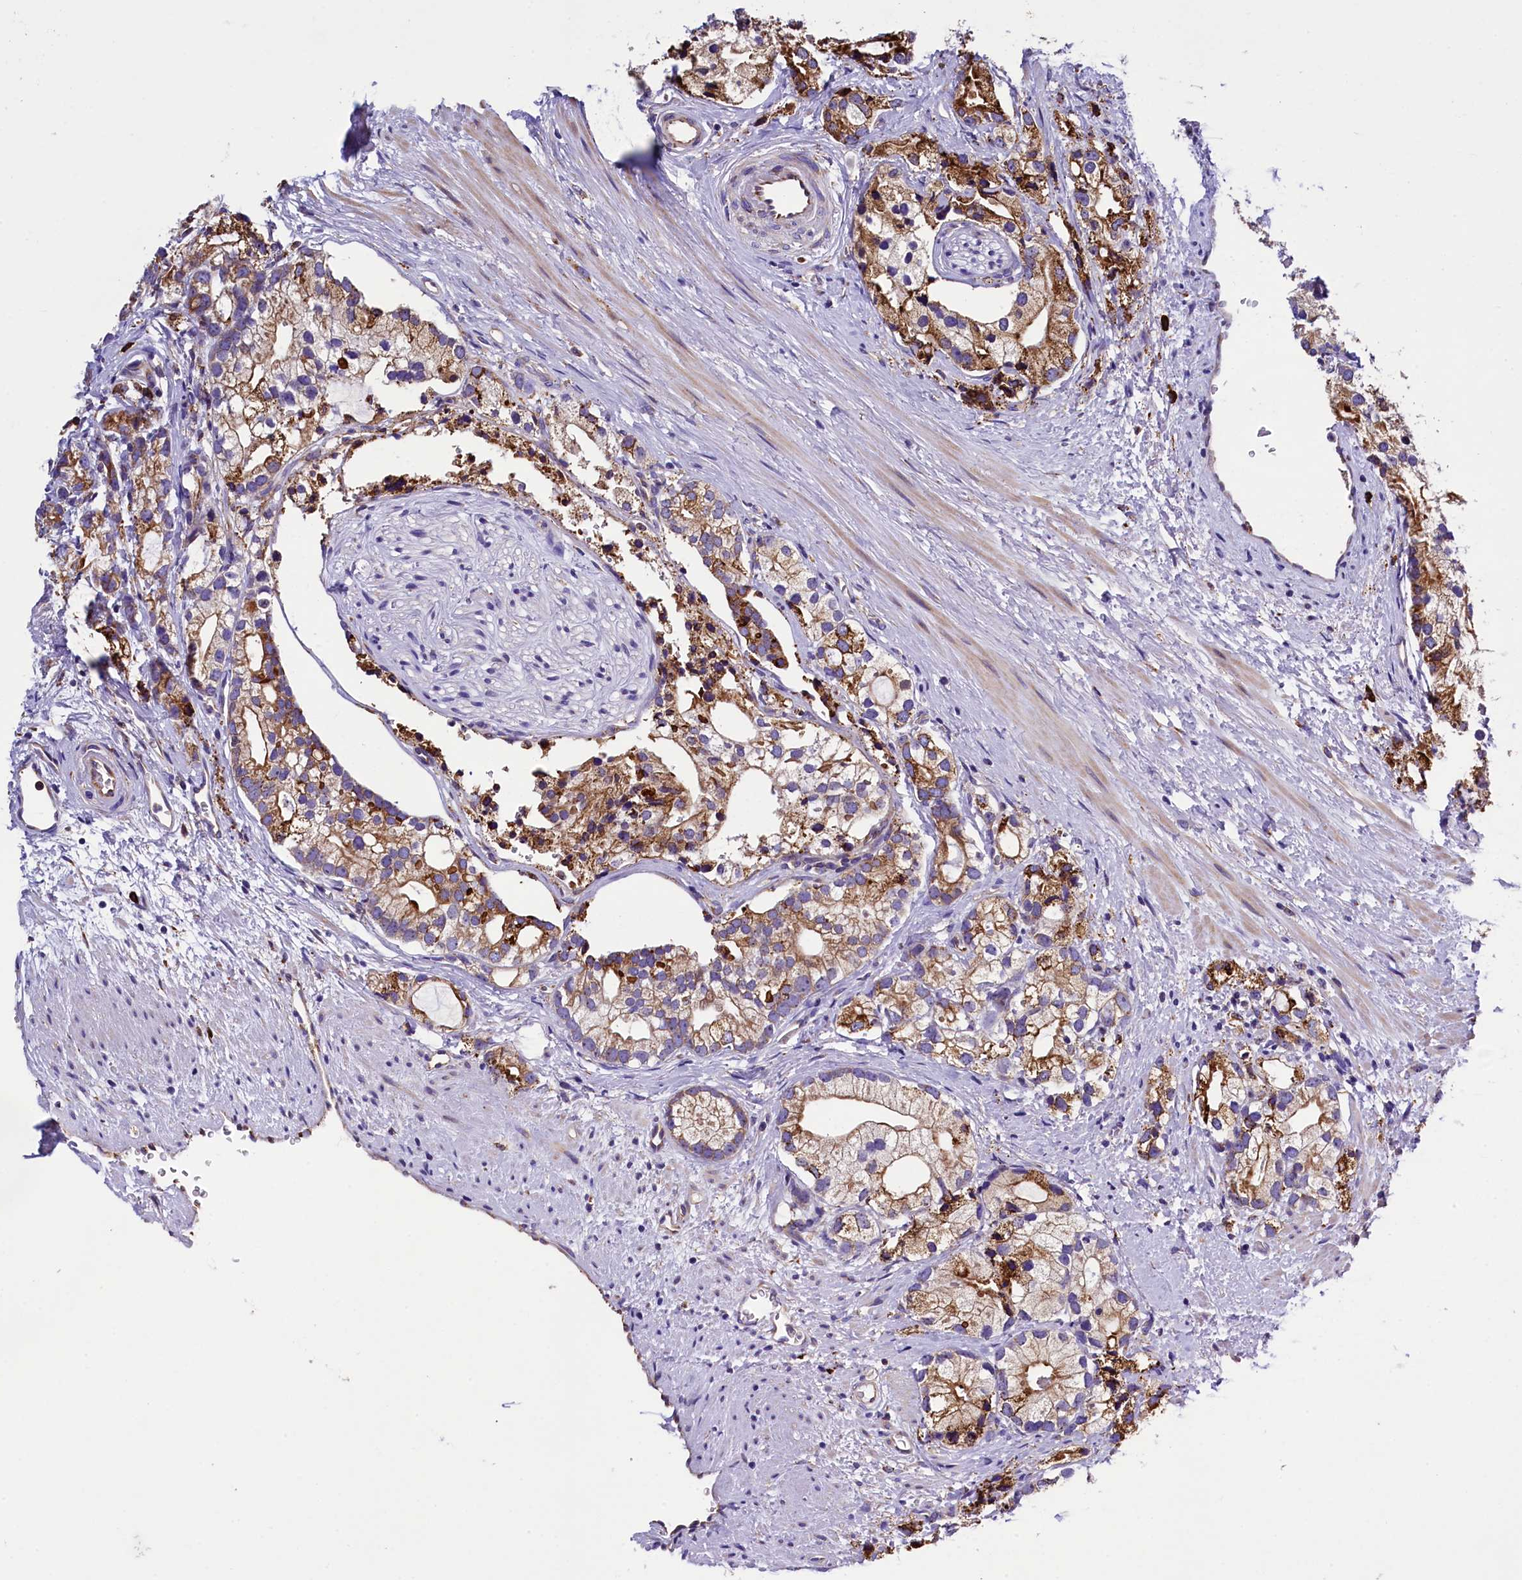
{"staining": {"intensity": "moderate", "quantity": ">75%", "location": "cytoplasmic/membranous"}, "tissue": "prostate cancer", "cell_type": "Tumor cells", "image_type": "cancer", "snomed": [{"axis": "morphology", "description": "Adenocarcinoma, High grade"}, {"axis": "topography", "description": "Prostate"}], "caption": "Prostate cancer (adenocarcinoma (high-grade)) stained for a protein (brown) shows moderate cytoplasmic/membranous positive positivity in about >75% of tumor cells.", "gene": "CAPS2", "patient": {"sex": "male", "age": 75}}